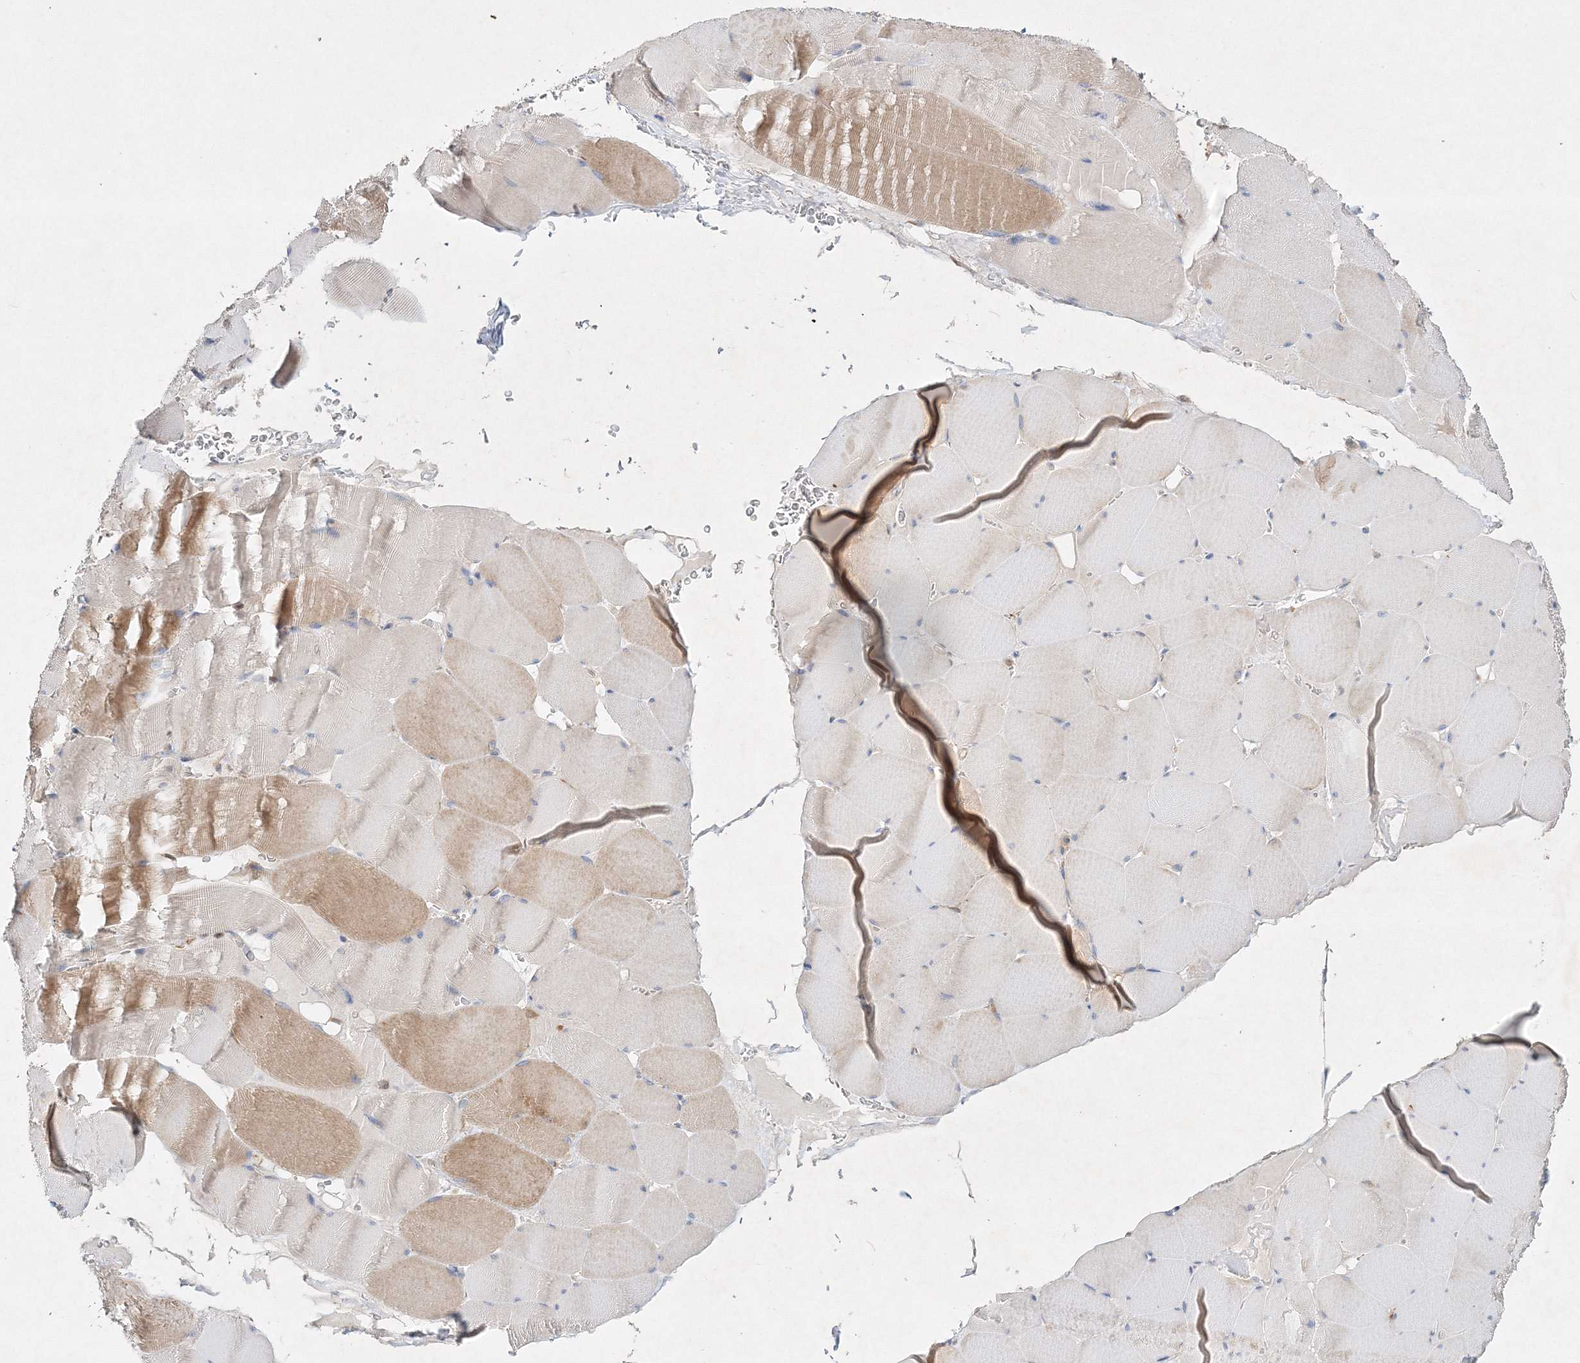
{"staining": {"intensity": "moderate", "quantity": ">75%", "location": "cytoplasmic/membranous"}, "tissue": "skeletal muscle", "cell_type": "Myocytes", "image_type": "normal", "snomed": [{"axis": "morphology", "description": "Normal tissue, NOS"}, {"axis": "topography", "description": "Skeletal muscle"}], "caption": "Protein staining exhibits moderate cytoplasmic/membranous expression in about >75% of myocytes in benign skeletal muscle.", "gene": "WDR37", "patient": {"sex": "male", "age": 62}}